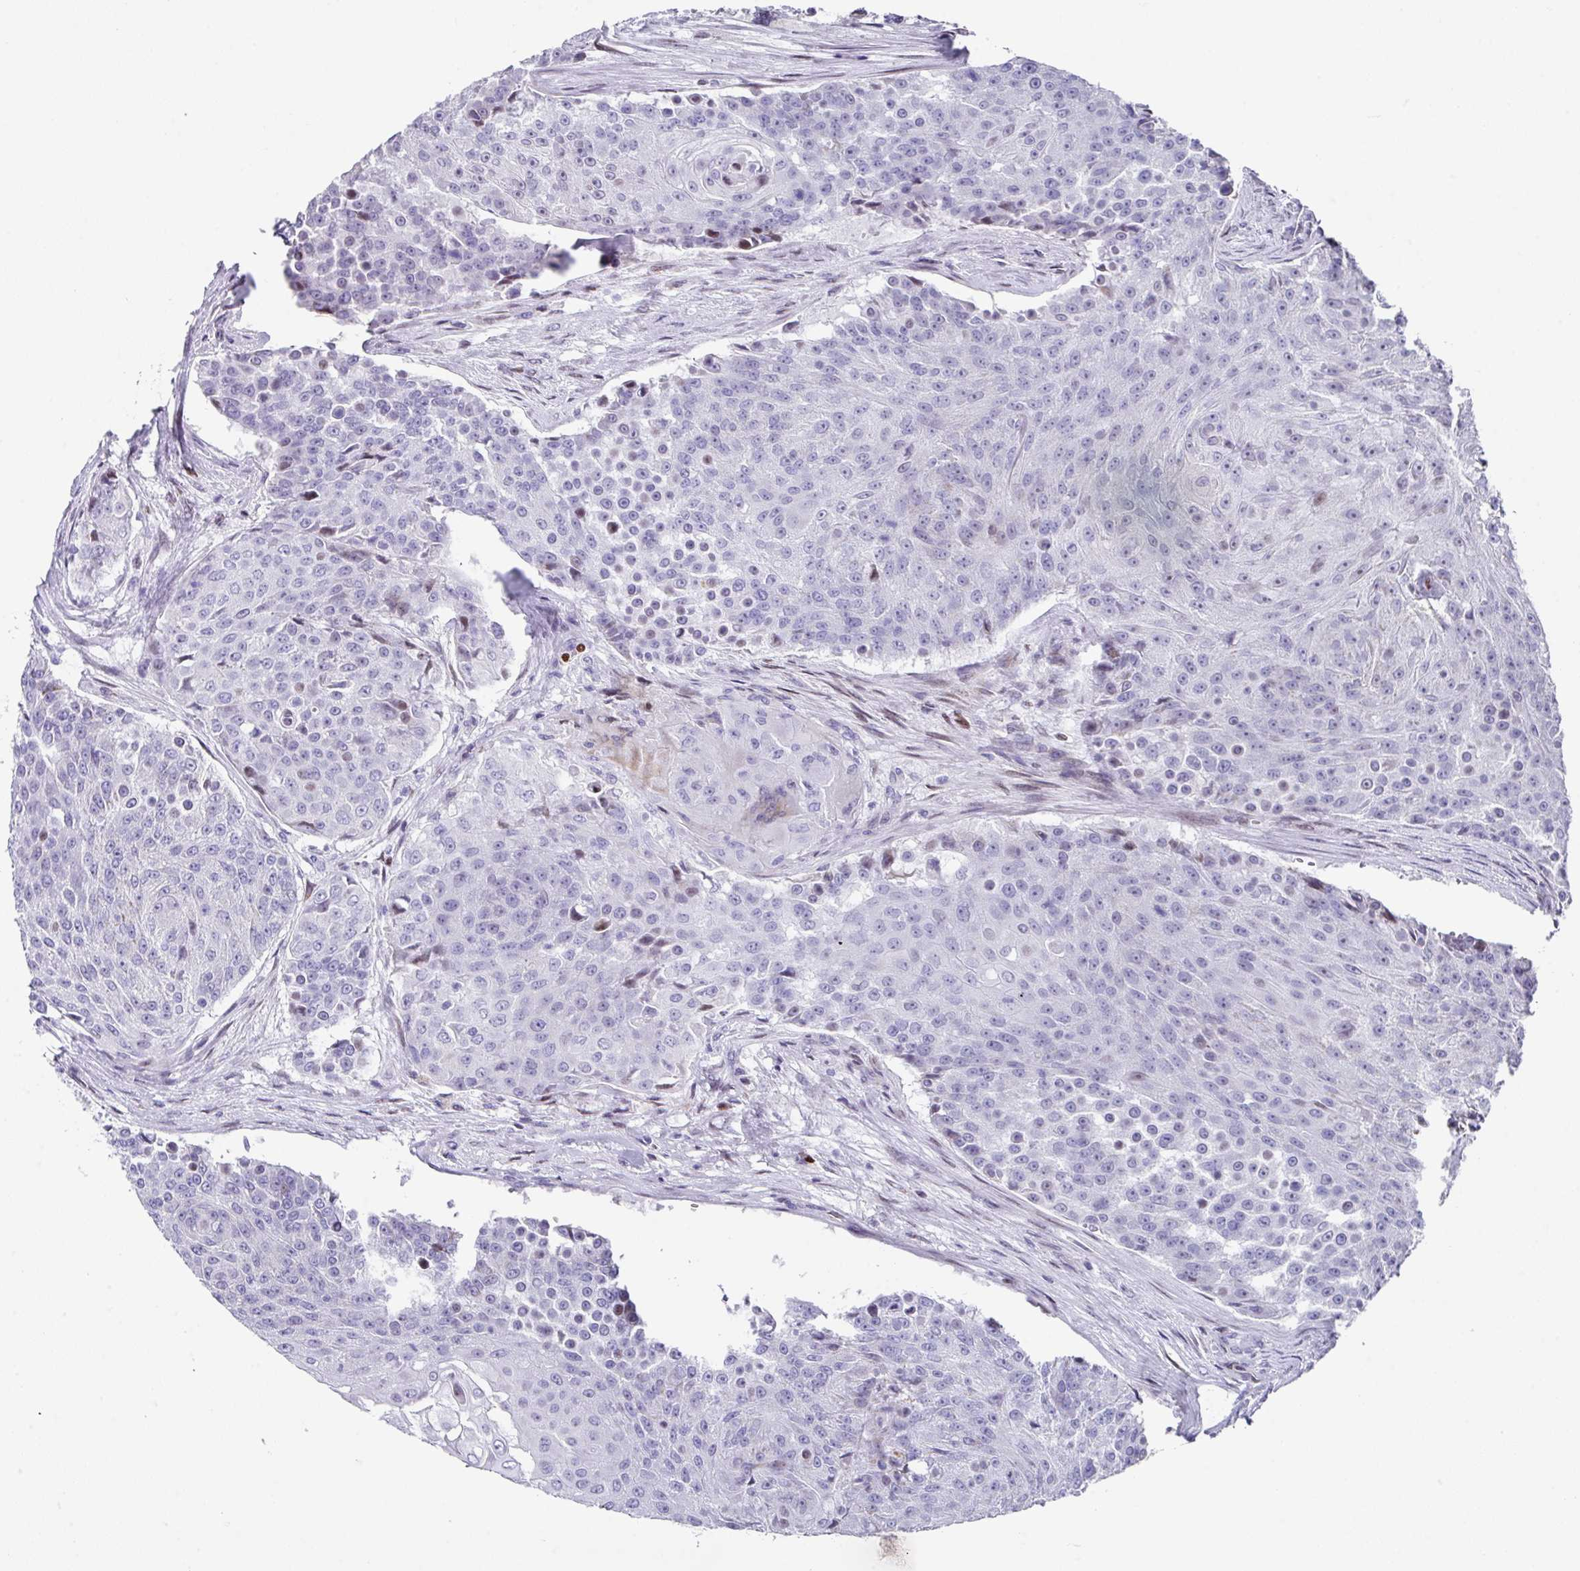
{"staining": {"intensity": "negative", "quantity": "none", "location": "none"}, "tissue": "urothelial cancer", "cell_type": "Tumor cells", "image_type": "cancer", "snomed": [{"axis": "morphology", "description": "Urothelial carcinoma, High grade"}, {"axis": "topography", "description": "Urinary bladder"}], "caption": "Micrograph shows no protein expression in tumor cells of urothelial carcinoma (high-grade) tissue.", "gene": "TCF3", "patient": {"sex": "female", "age": 63}}